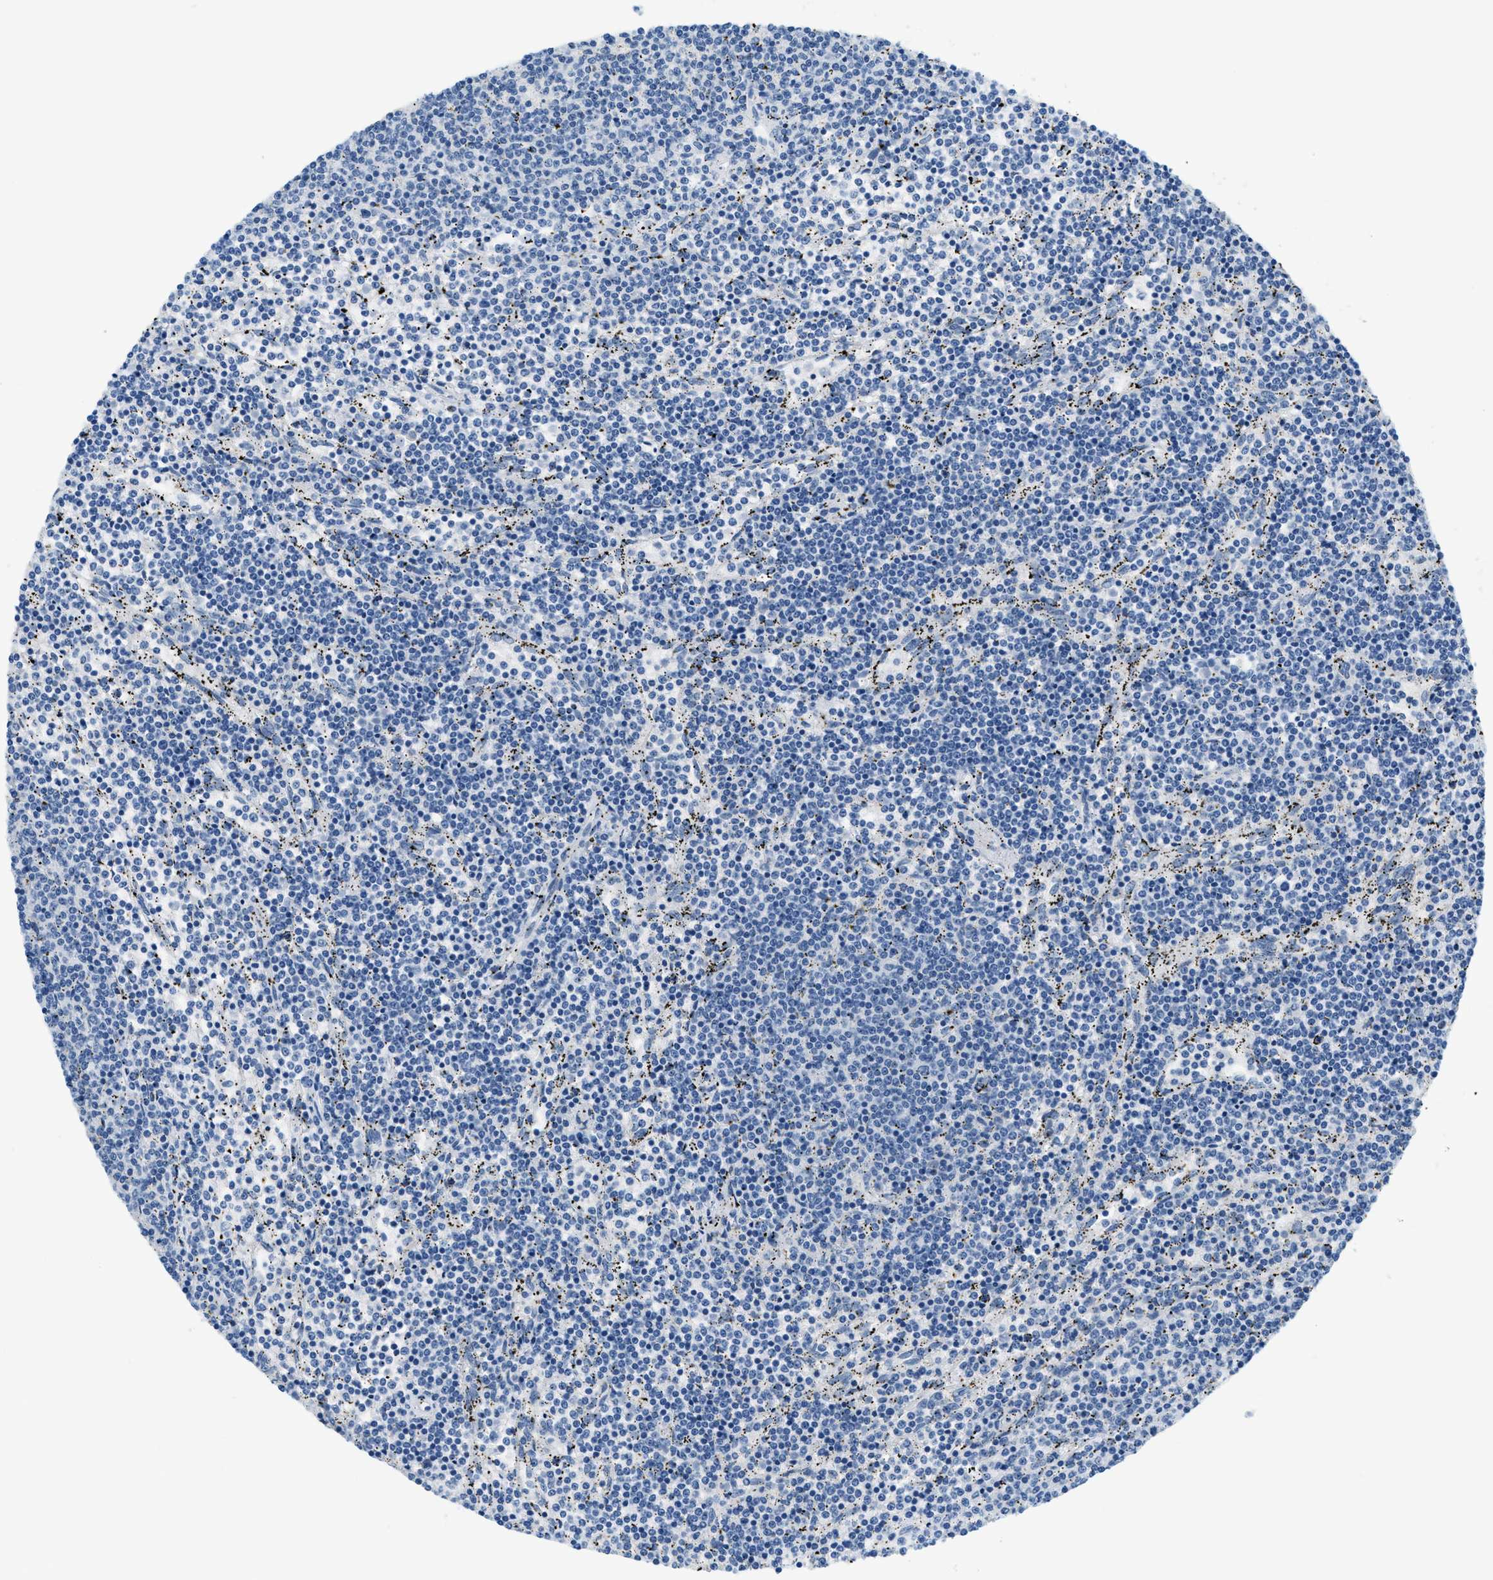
{"staining": {"intensity": "negative", "quantity": "none", "location": "none"}, "tissue": "lymphoma", "cell_type": "Tumor cells", "image_type": "cancer", "snomed": [{"axis": "morphology", "description": "Malignant lymphoma, non-Hodgkin's type, Low grade"}, {"axis": "topography", "description": "Spleen"}], "caption": "This is an immunohistochemistry (IHC) micrograph of human lymphoma. There is no positivity in tumor cells.", "gene": "CYP4X1", "patient": {"sex": "female", "age": 50}}